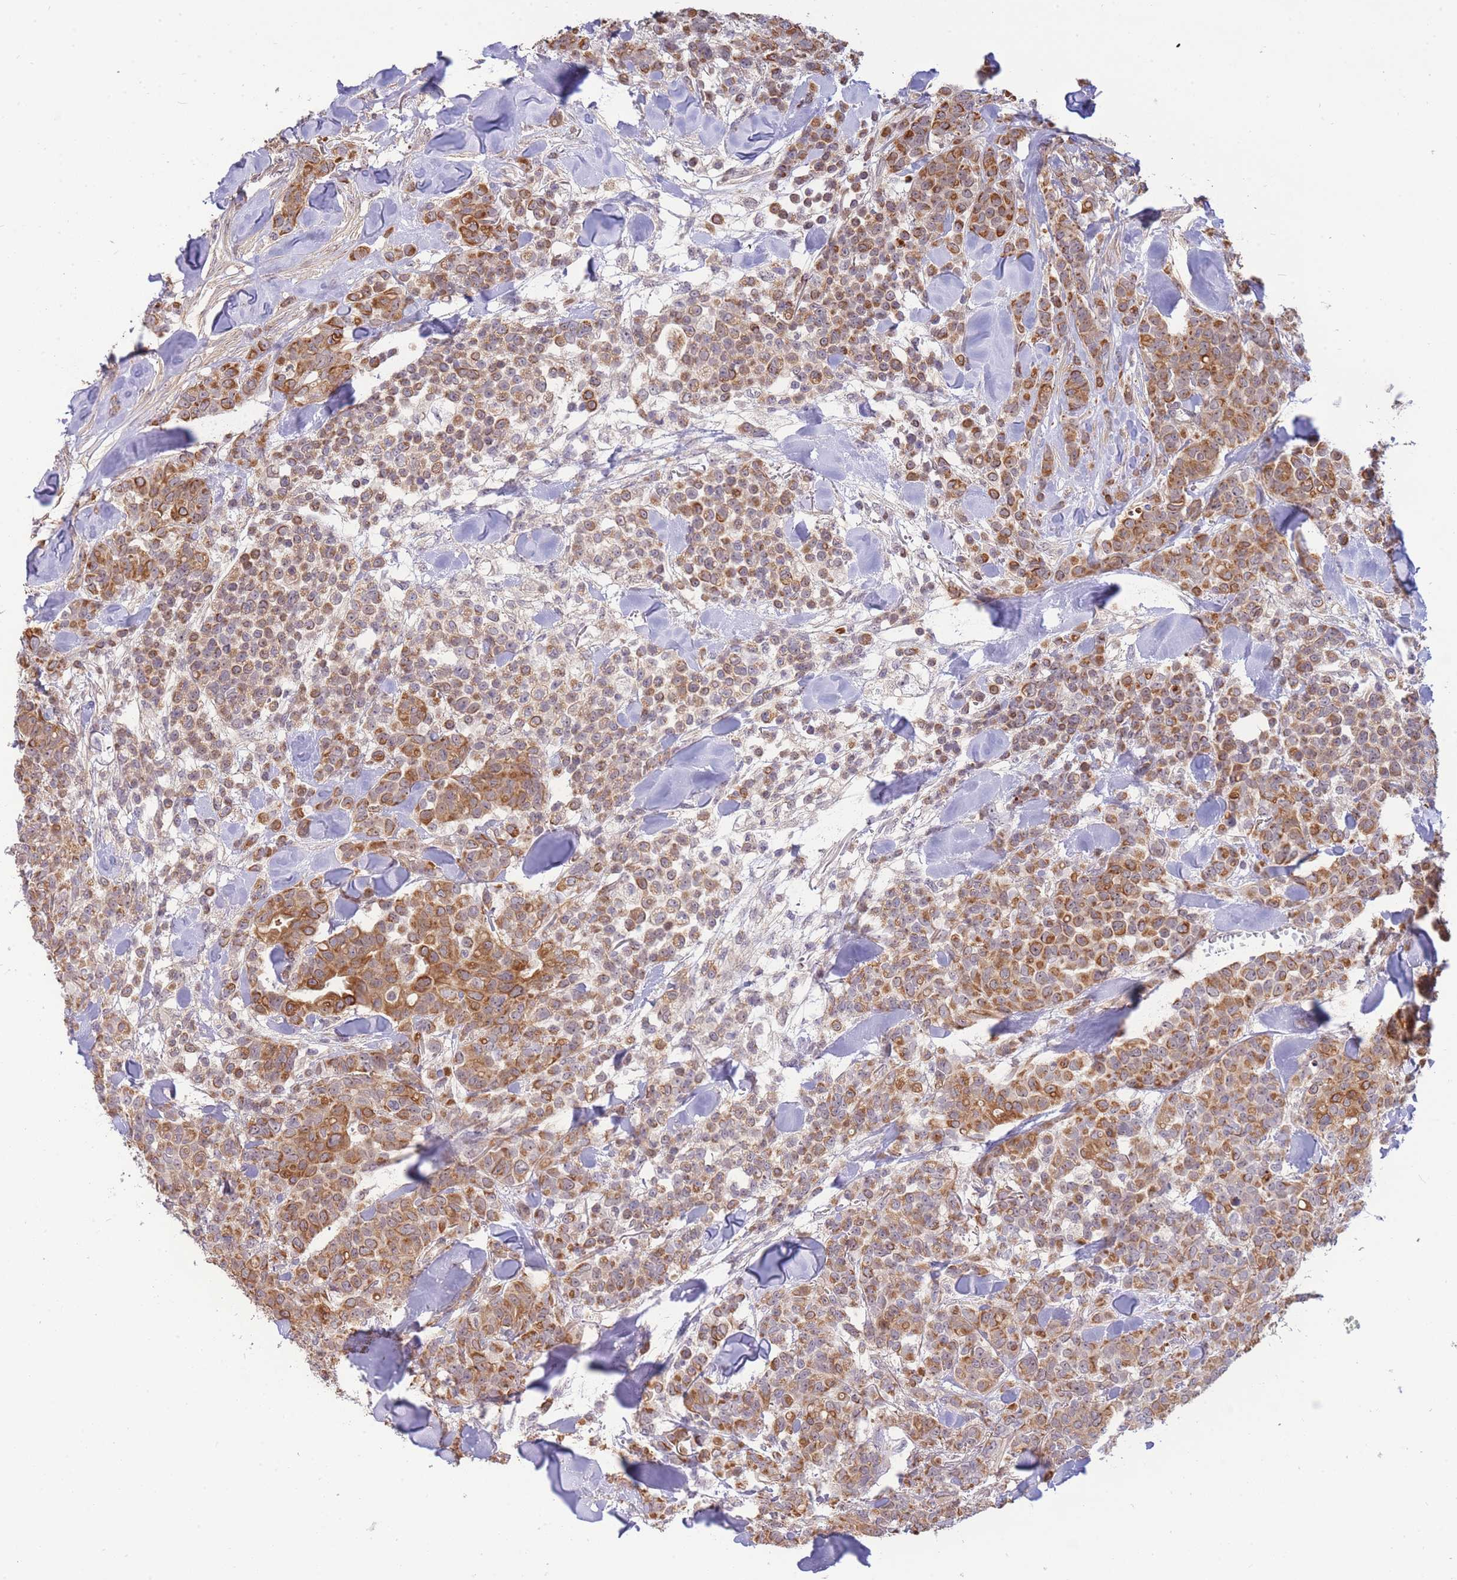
{"staining": {"intensity": "moderate", "quantity": ">75%", "location": "cytoplasmic/membranous"}, "tissue": "breast cancer", "cell_type": "Tumor cells", "image_type": "cancer", "snomed": [{"axis": "morphology", "description": "Lobular carcinoma"}, {"axis": "topography", "description": "Breast"}], "caption": "Immunohistochemical staining of human breast lobular carcinoma reveals medium levels of moderate cytoplasmic/membranous protein positivity in about >75% of tumor cells.", "gene": "SMC6", "patient": {"sex": "female", "age": 91}}